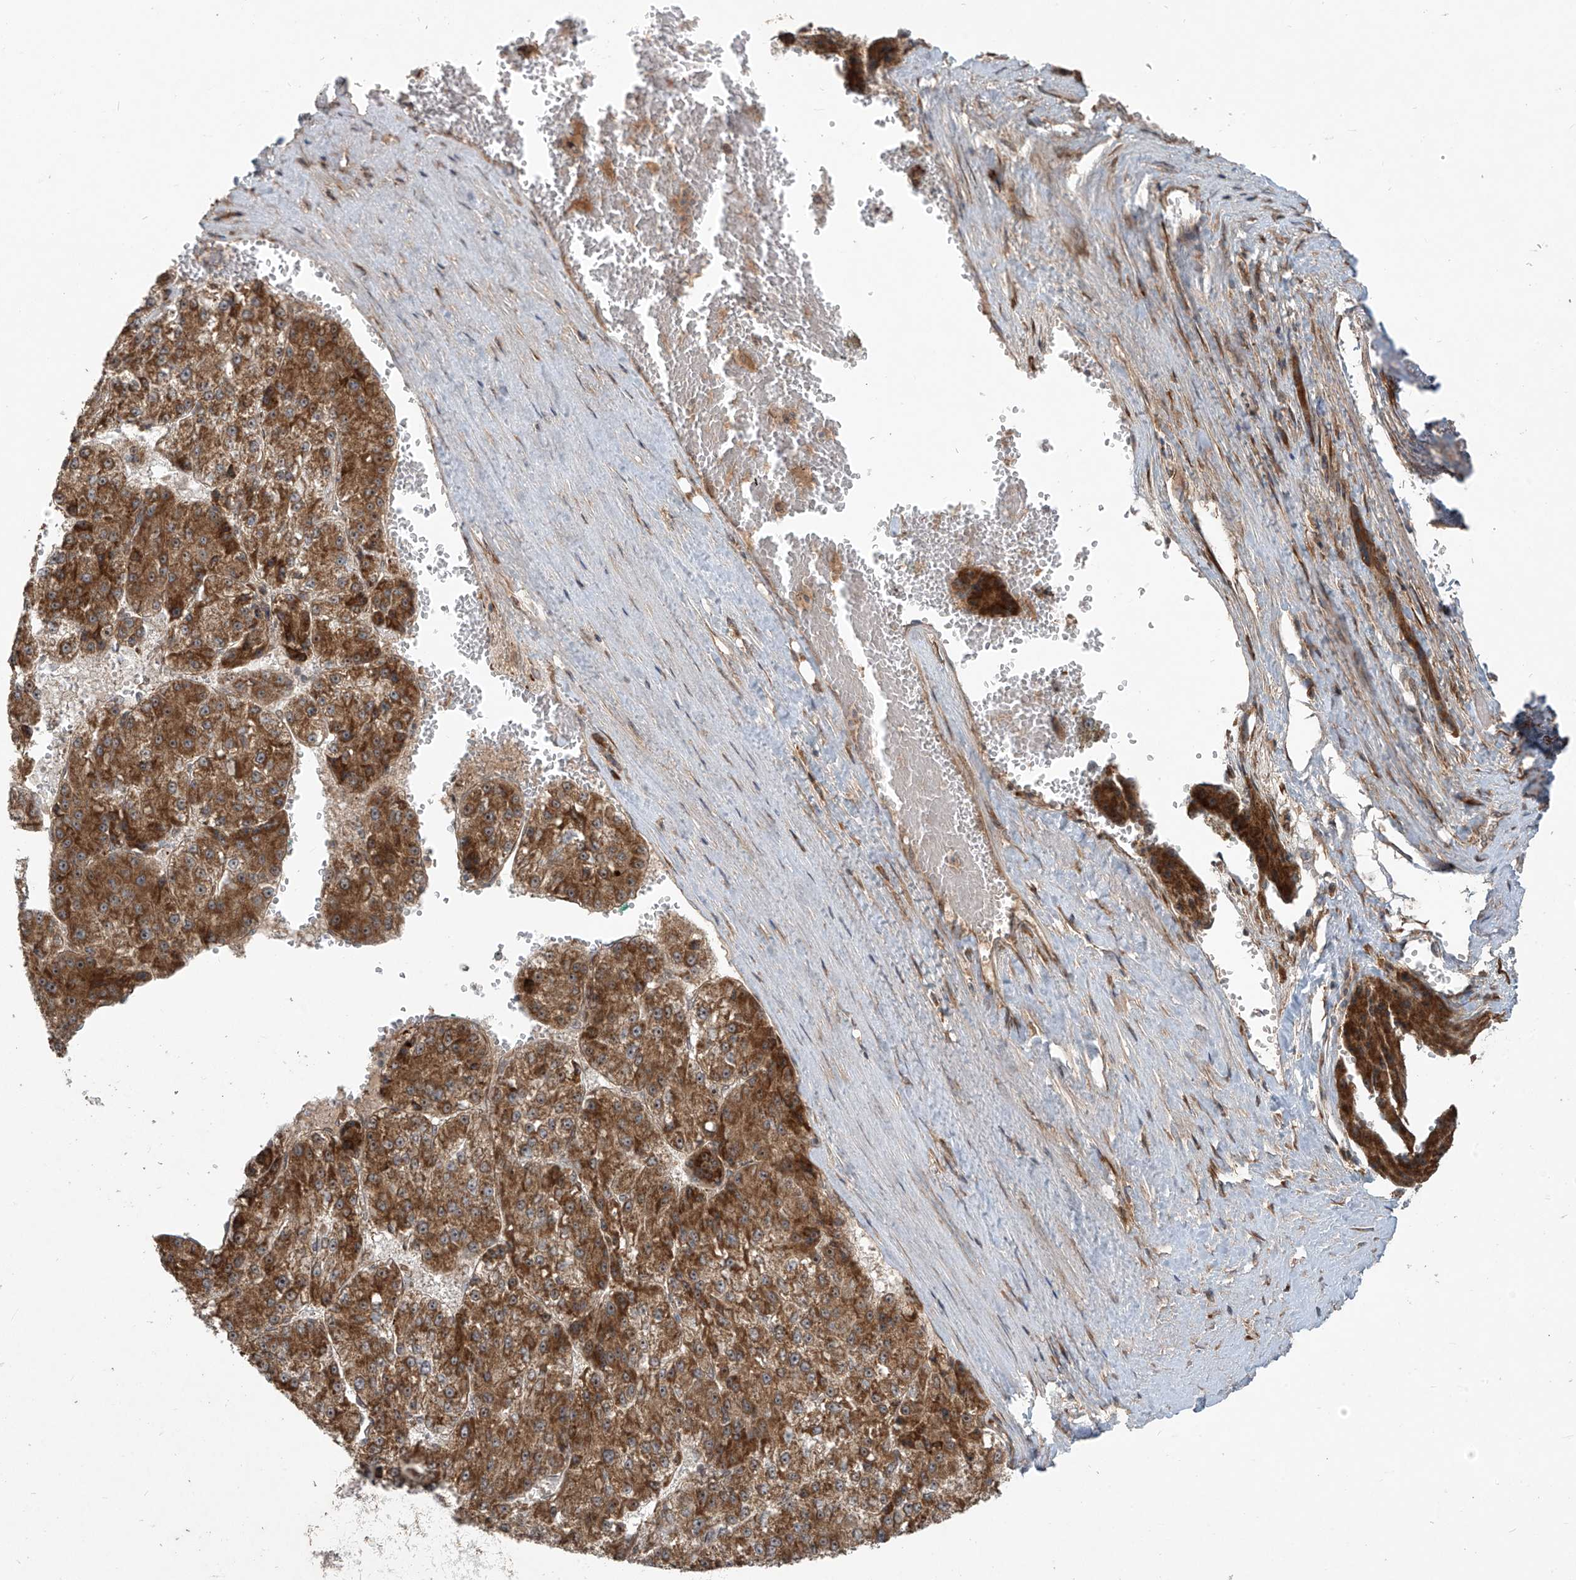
{"staining": {"intensity": "strong", "quantity": ">75%", "location": "cytoplasmic/membranous"}, "tissue": "liver cancer", "cell_type": "Tumor cells", "image_type": "cancer", "snomed": [{"axis": "morphology", "description": "Carcinoma, Hepatocellular, NOS"}, {"axis": "topography", "description": "Liver"}], "caption": "There is high levels of strong cytoplasmic/membranous staining in tumor cells of liver cancer, as demonstrated by immunohistochemical staining (brown color).", "gene": "KATNIP", "patient": {"sex": "female", "age": 73}}